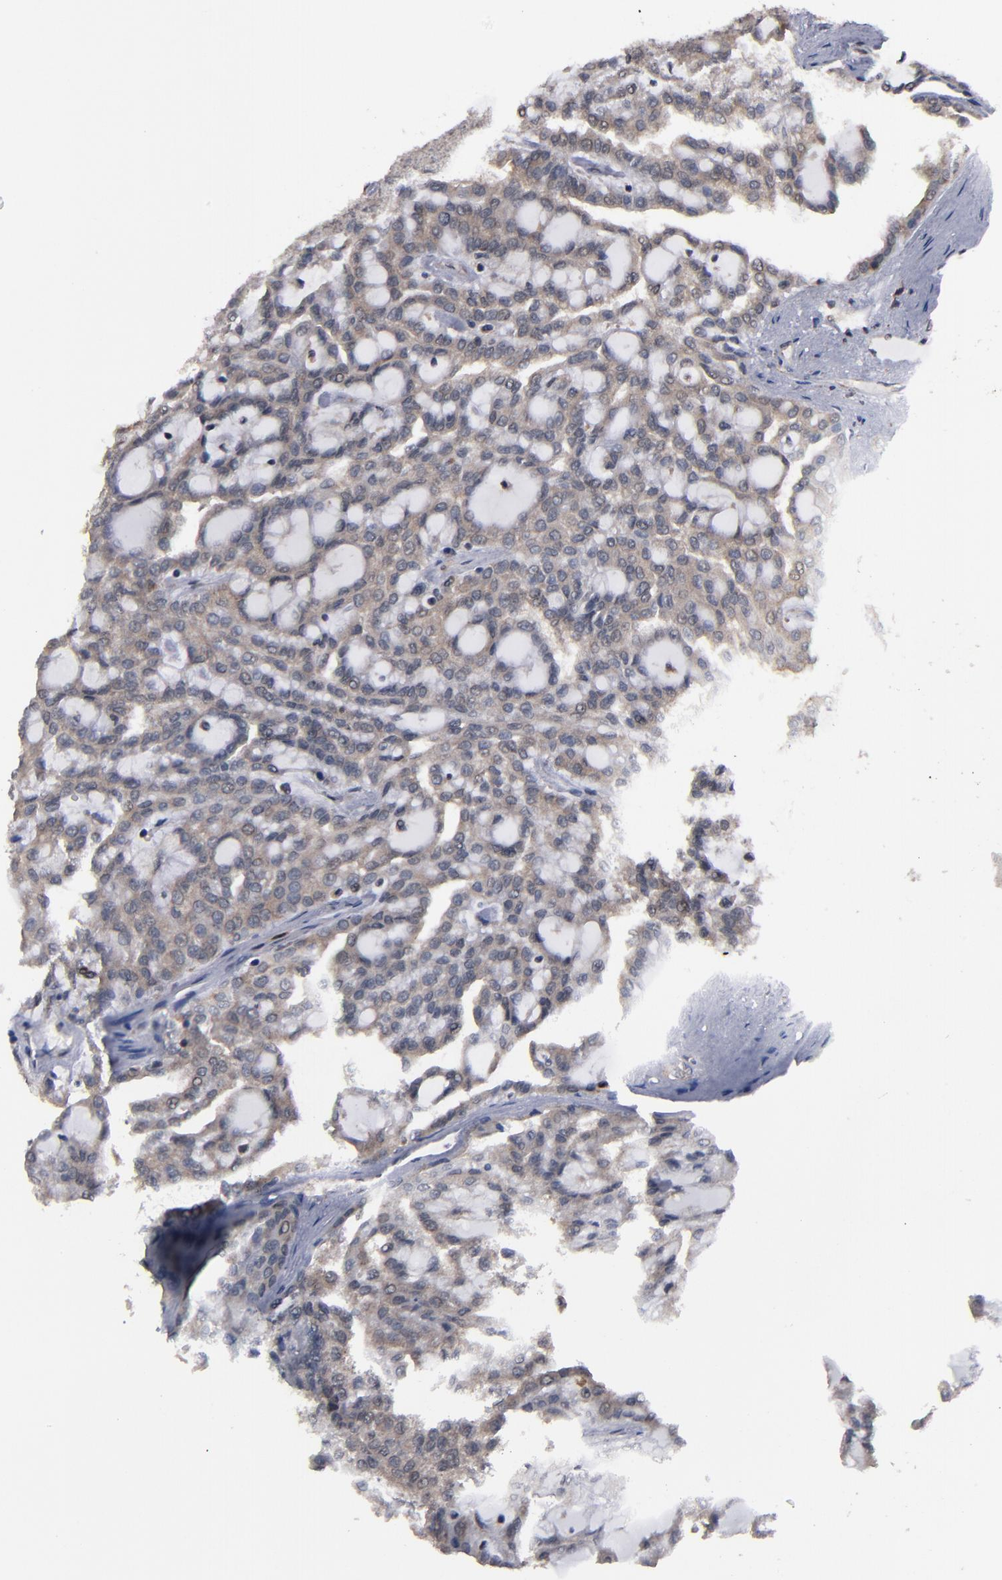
{"staining": {"intensity": "weak", "quantity": "25%-75%", "location": "cytoplasmic/membranous"}, "tissue": "renal cancer", "cell_type": "Tumor cells", "image_type": "cancer", "snomed": [{"axis": "morphology", "description": "Adenocarcinoma, NOS"}, {"axis": "topography", "description": "Kidney"}], "caption": "This is an image of IHC staining of adenocarcinoma (renal), which shows weak positivity in the cytoplasmic/membranous of tumor cells.", "gene": "ALG13", "patient": {"sex": "male", "age": 63}}